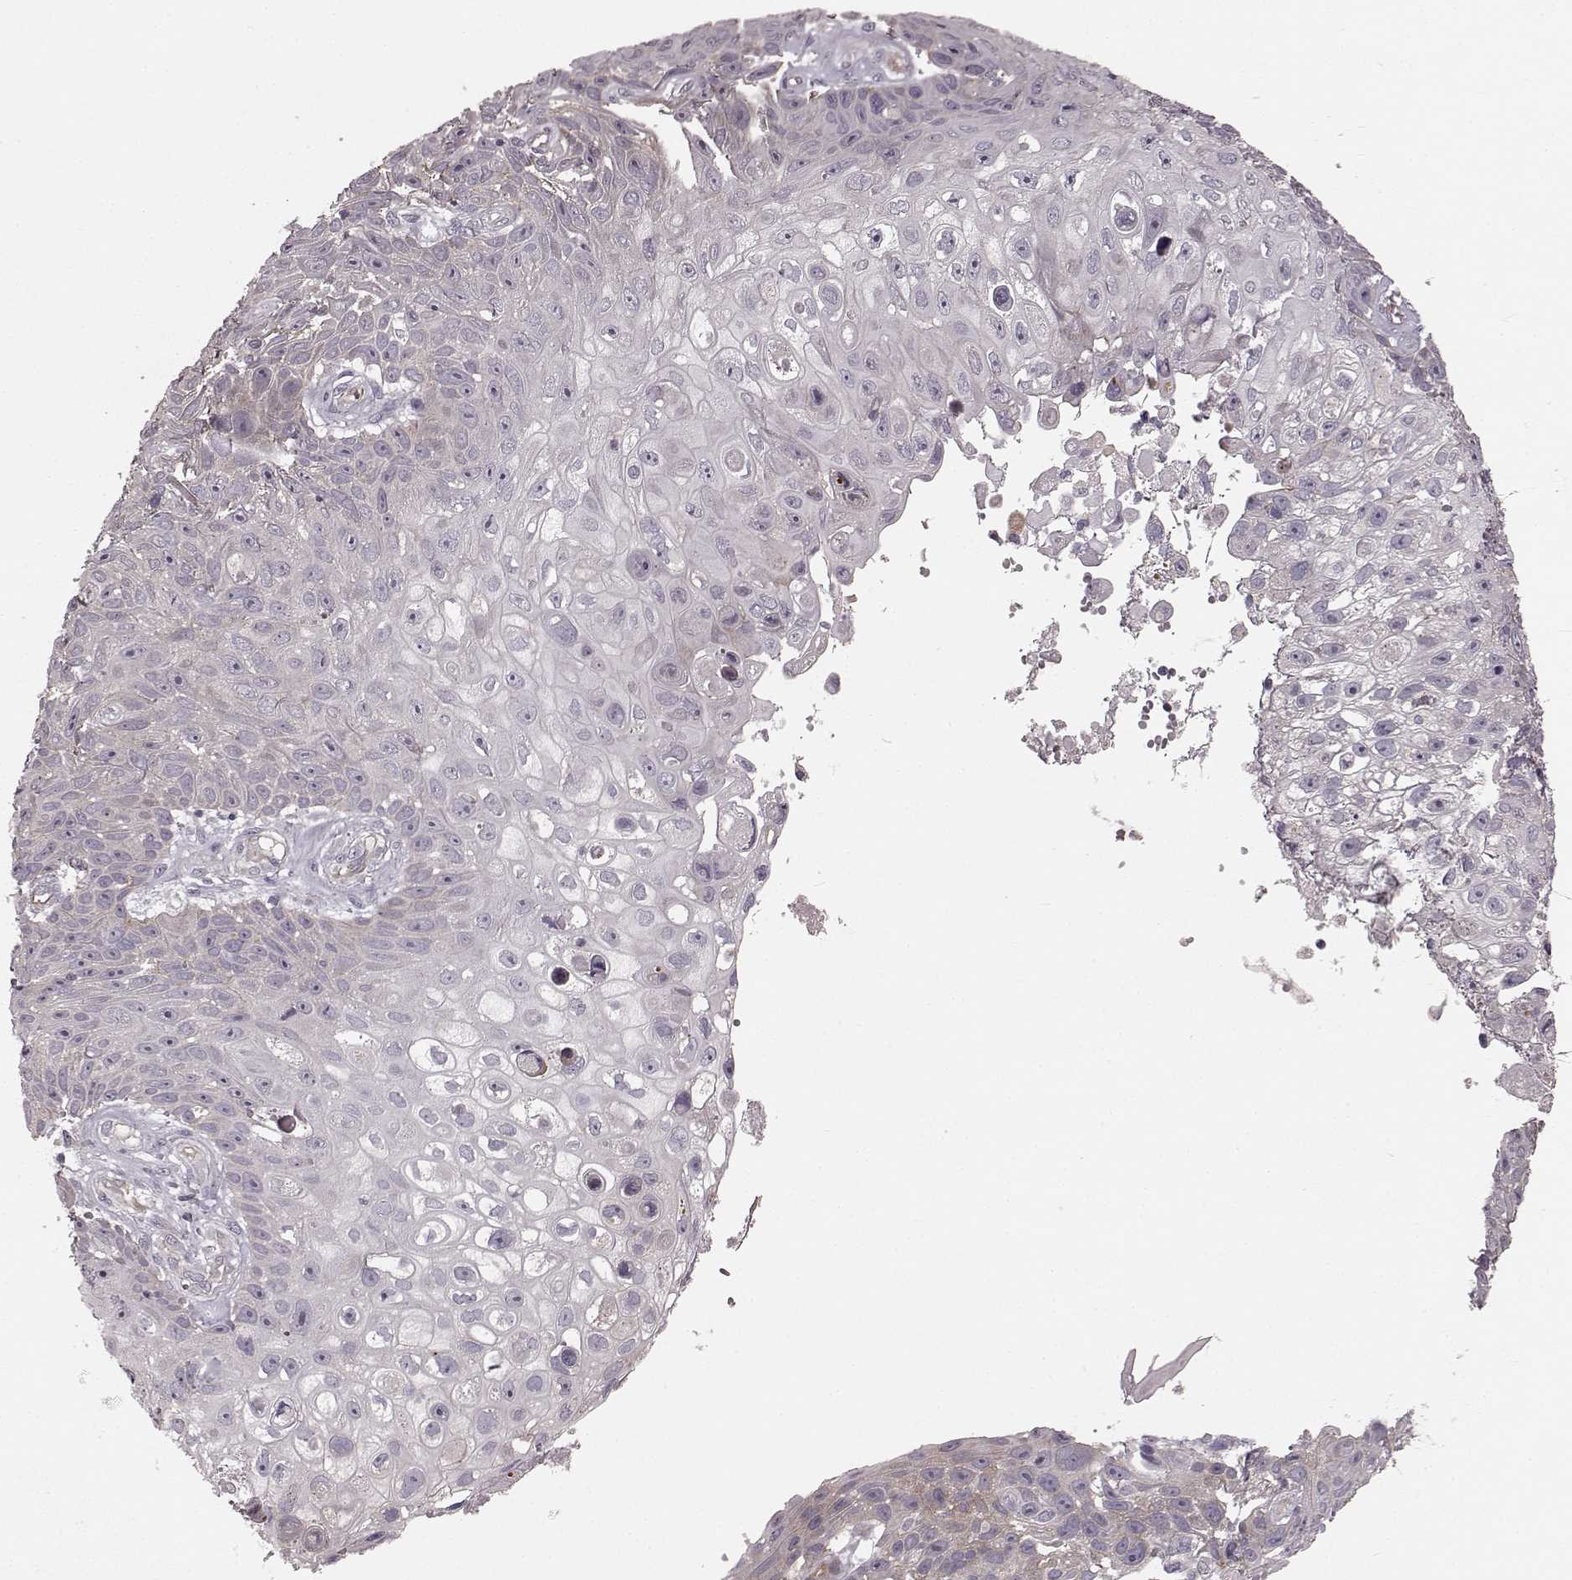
{"staining": {"intensity": "negative", "quantity": "none", "location": "none"}, "tissue": "skin cancer", "cell_type": "Tumor cells", "image_type": "cancer", "snomed": [{"axis": "morphology", "description": "Squamous cell carcinoma, NOS"}, {"axis": "topography", "description": "Skin"}], "caption": "Immunohistochemistry image of neoplastic tissue: skin squamous cell carcinoma stained with DAB (3,3'-diaminobenzidine) shows no significant protein staining in tumor cells.", "gene": "SLC22A18", "patient": {"sex": "male", "age": 82}}